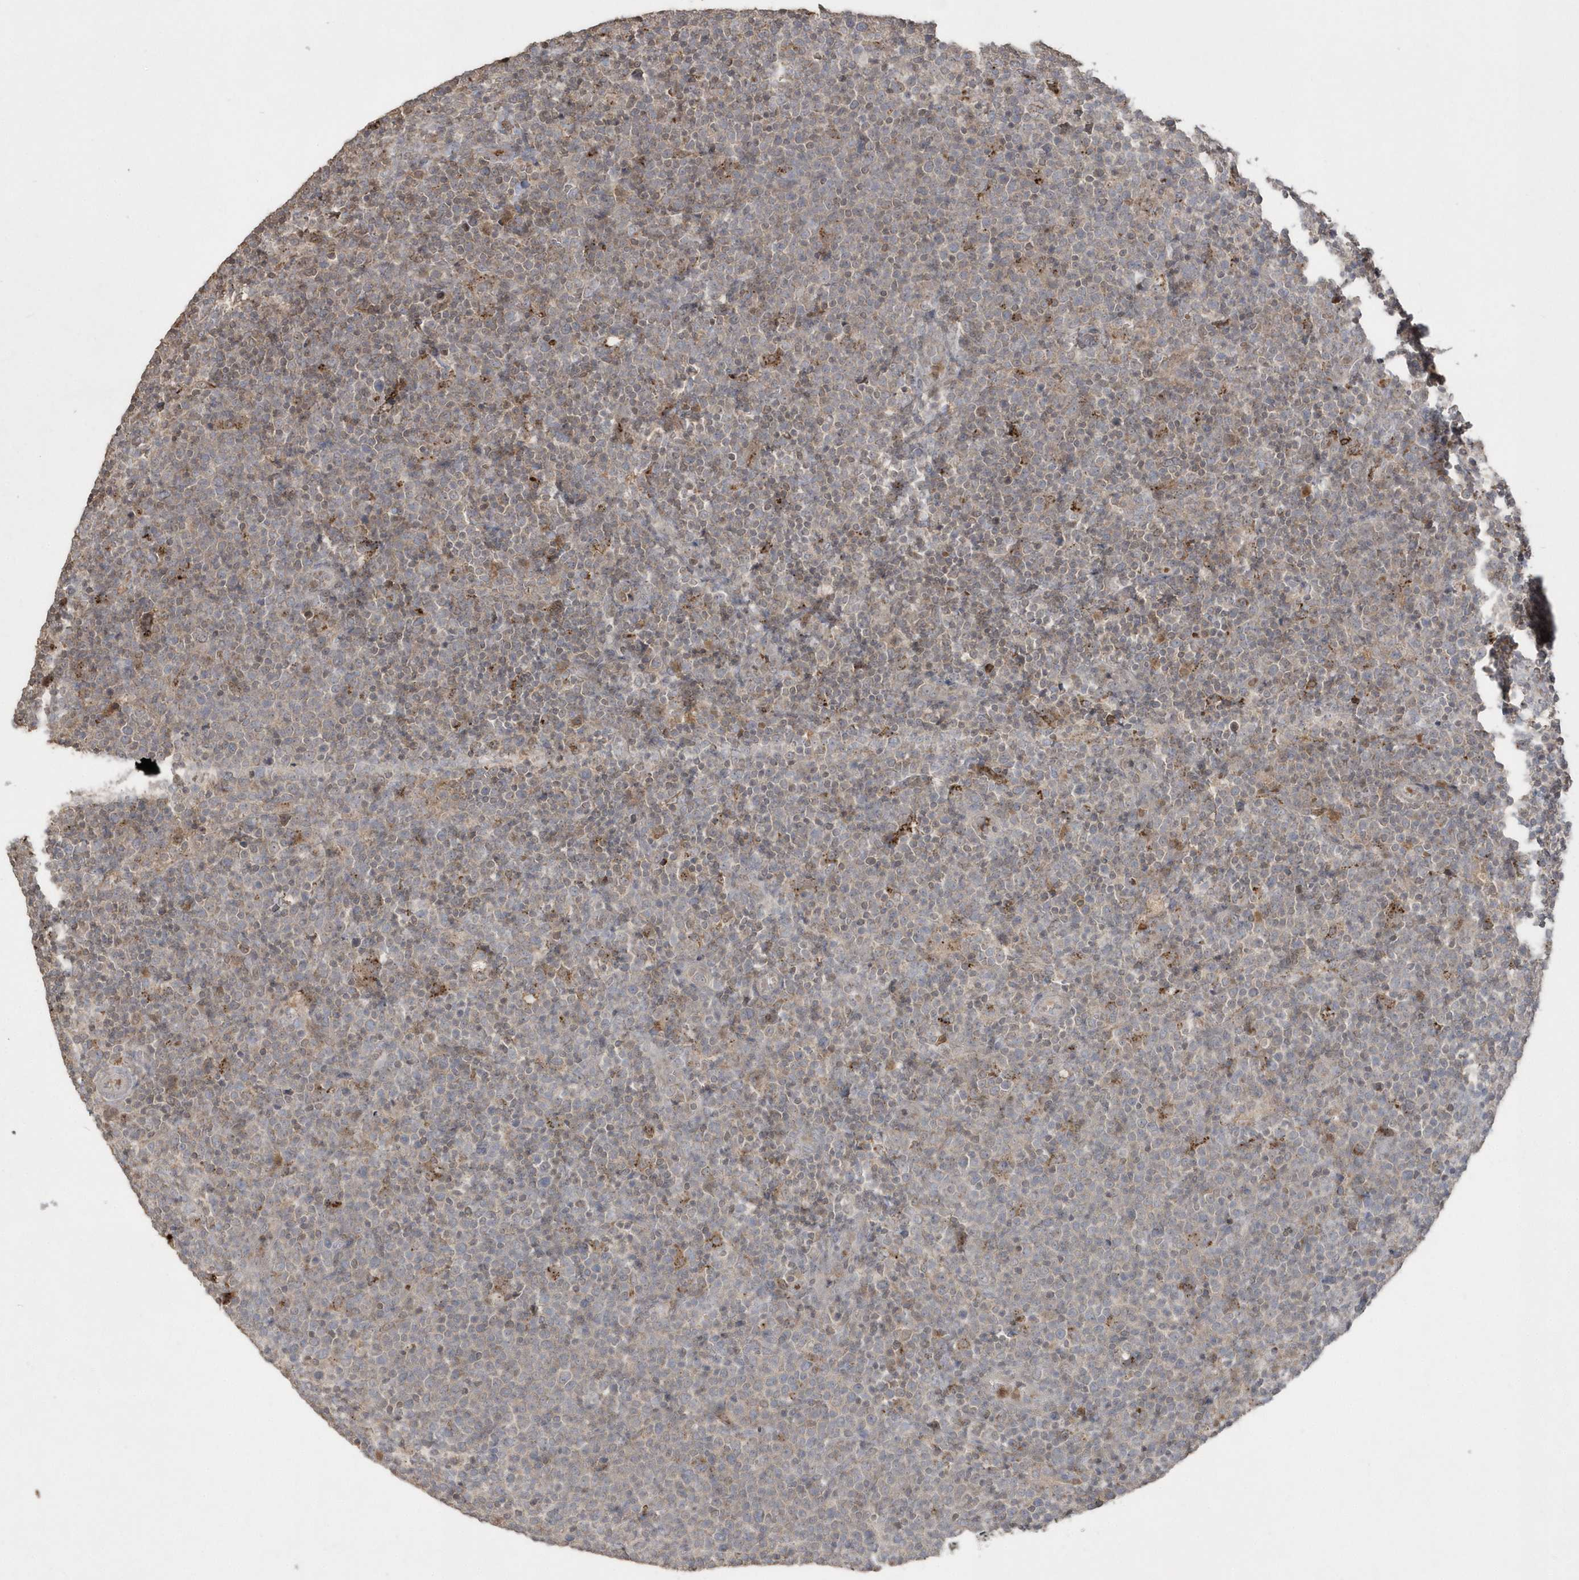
{"staining": {"intensity": "negative", "quantity": "none", "location": "none"}, "tissue": "lymphoma", "cell_type": "Tumor cells", "image_type": "cancer", "snomed": [{"axis": "morphology", "description": "Malignant lymphoma, non-Hodgkin's type, High grade"}, {"axis": "topography", "description": "Lymph node"}], "caption": "The IHC micrograph has no significant staining in tumor cells of high-grade malignant lymphoma, non-Hodgkin's type tissue.", "gene": "GEMIN6", "patient": {"sex": "male", "age": 61}}